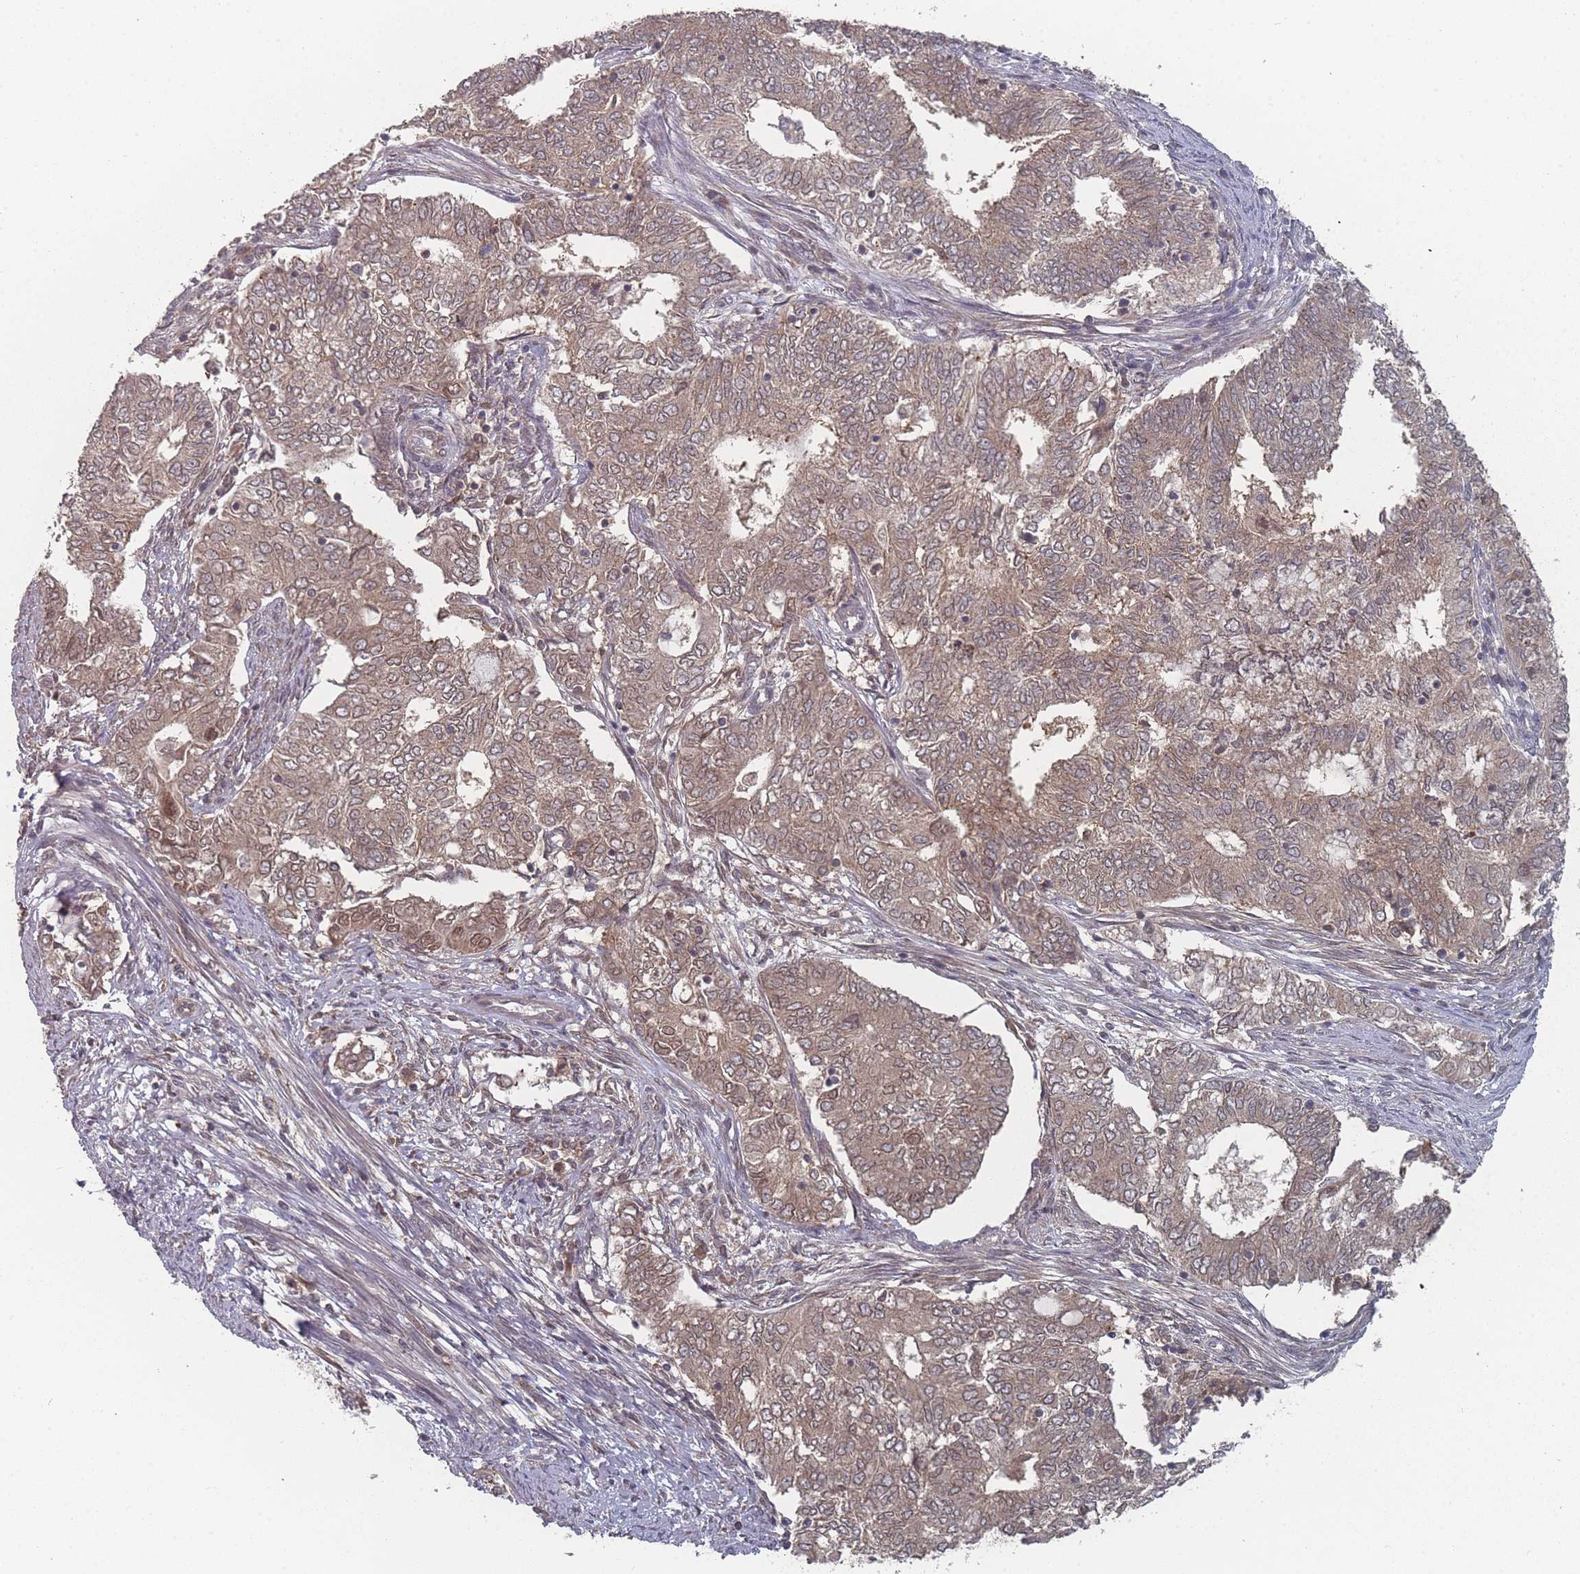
{"staining": {"intensity": "weak", "quantity": ">75%", "location": "cytoplasmic/membranous"}, "tissue": "endometrial cancer", "cell_type": "Tumor cells", "image_type": "cancer", "snomed": [{"axis": "morphology", "description": "Adenocarcinoma, NOS"}, {"axis": "topography", "description": "Endometrium"}], "caption": "A photomicrograph of human endometrial cancer stained for a protein reveals weak cytoplasmic/membranous brown staining in tumor cells. (DAB (3,3'-diaminobenzidine) IHC with brightfield microscopy, high magnification).", "gene": "TBC1D25", "patient": {"sex": "female", "age": 62}}